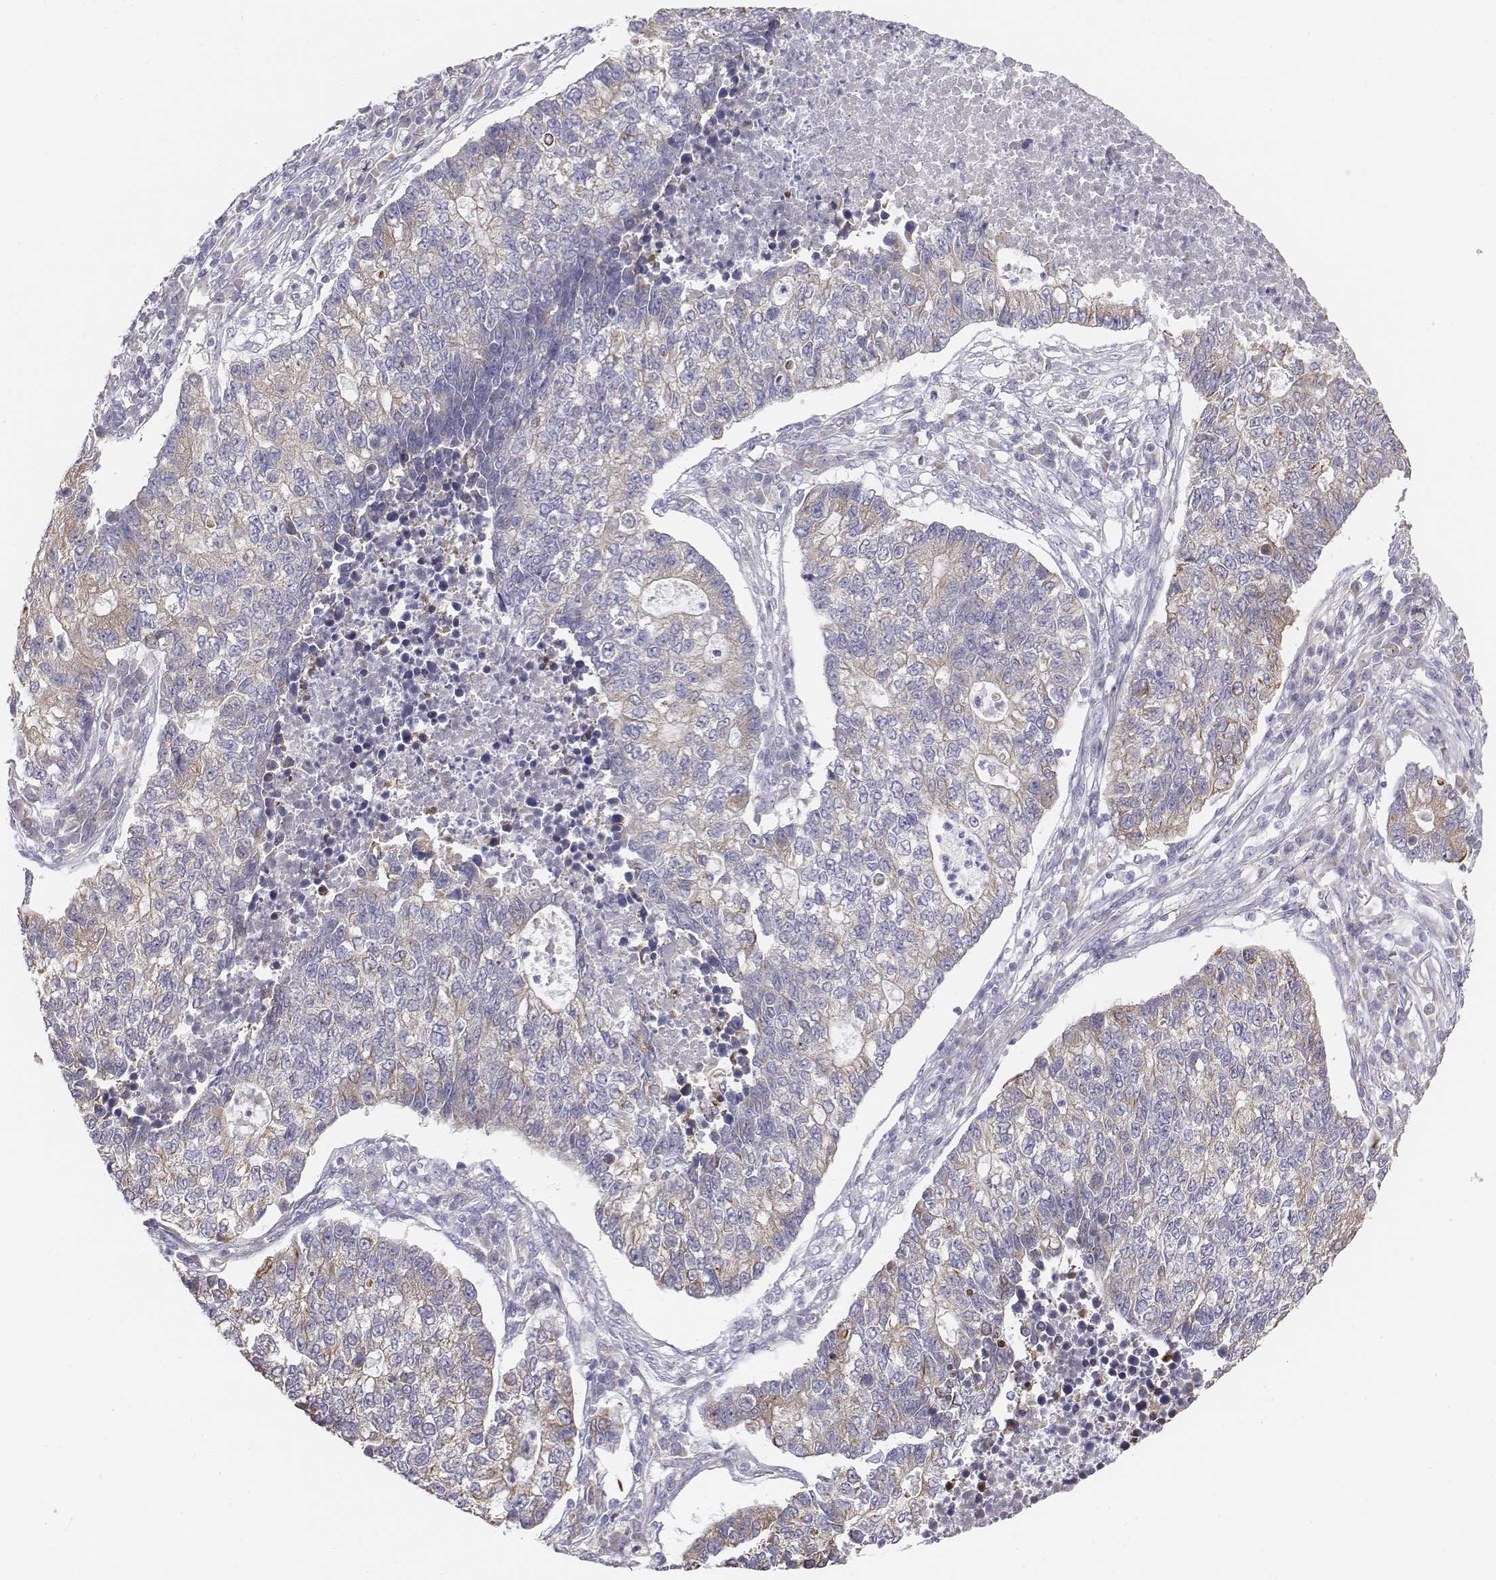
{"staining": {"intensity": "weak", "quantity": "25%-75%", "location": "cytoplasmic/membranous"}, "tissue": "lung cancer", "cell_type": "Tumor cells", "image_type": "cancer", "snomed": [{"axis": "morphology", "description": "Adenocarcinoma, NOS"}, {"axis": "topography", "description": "Lung"}], "caption": "Lung adenocarcinoma was stained to show a protein in brown. There is low levels of weak cytoplasmic/membranous staining in approximately 25%-75% of tumor cells.", "gene": "CHST14", "patient": {"sex": "male", "age": 57}}